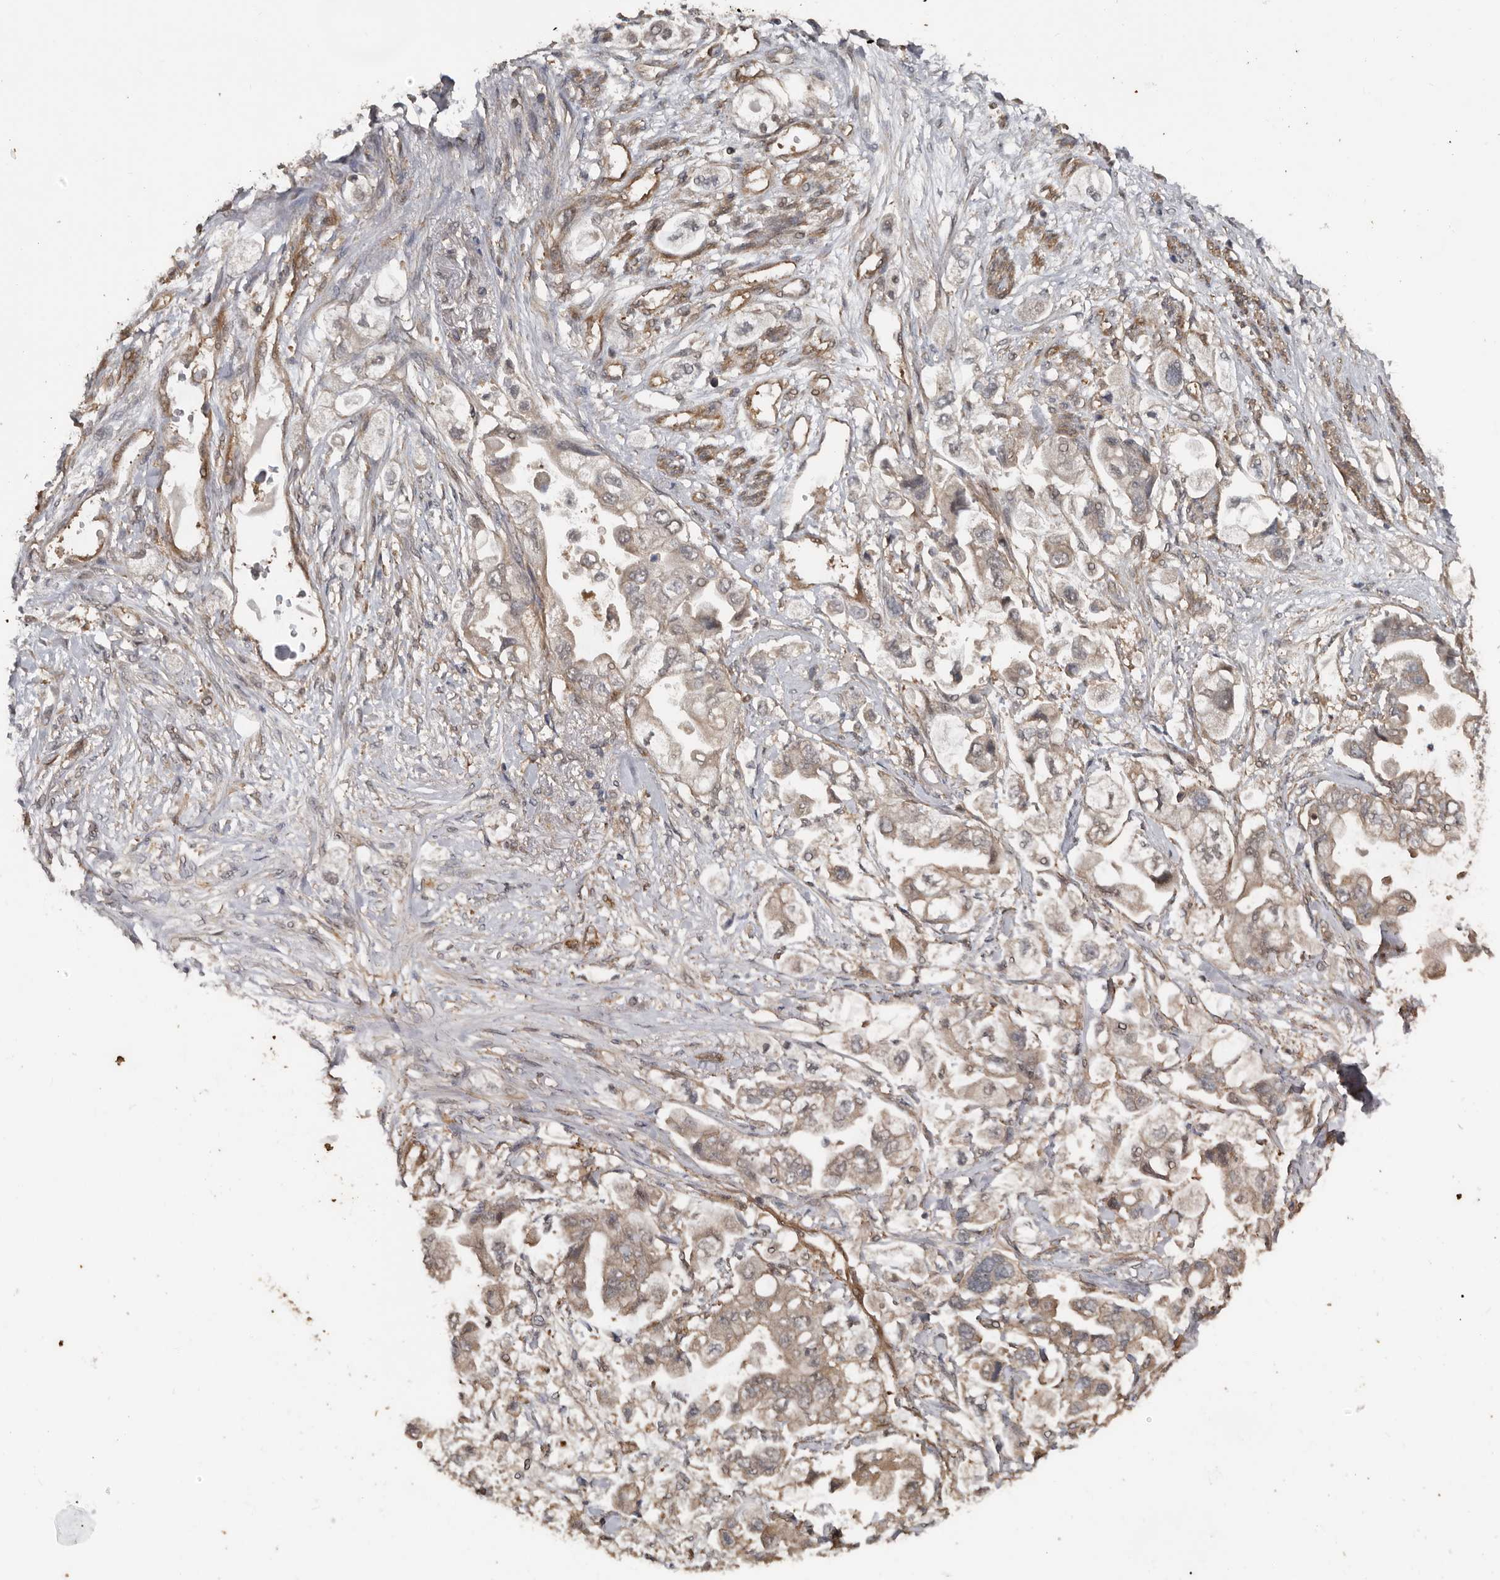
{"staining": {"intensity": "weak", "quantity": "25%-75%", "location": "cytoplasmic/membranous"}, "tissue": "stomach cancer", "cell_type": "Tumor cells", "image_type": "cancer", "snomed": [{"axis": "morphology", "description": "Adenocarcinoma, NOS"}, {"axis": "topography", "description": "Stomach"}], "caption": "Stomach cancer stained for a protein (brown) reveals weak cytoplasmic/membranous positive expression in about 25%-75% of tumor cells.", "gene": "EXOC3L1", "patient": {"sex": "male", "age": 62}}